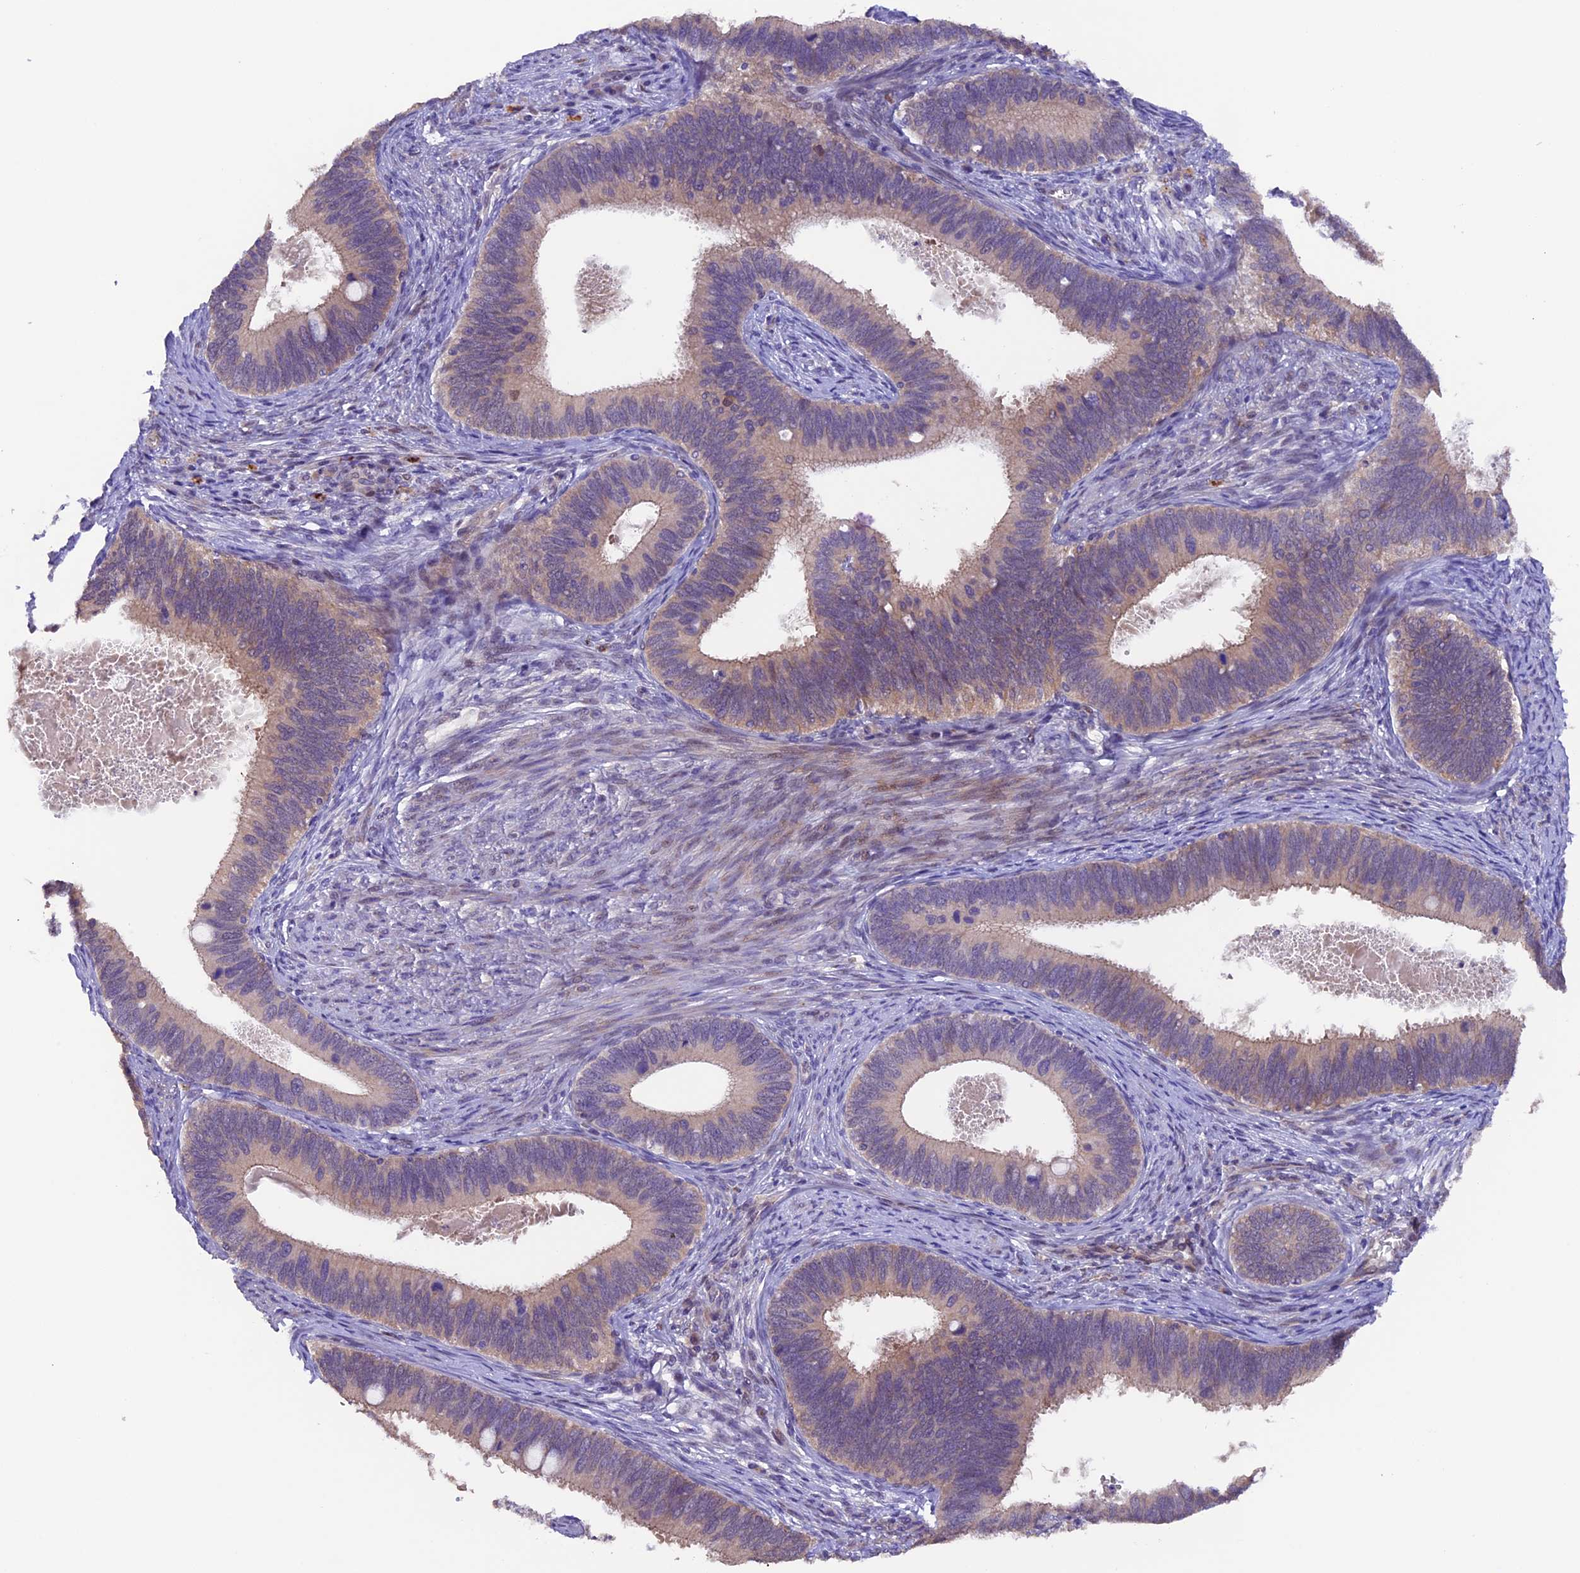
{"staining": {"intensity": "weak", "quantity": ">75%", "location": "cytoplasmic/membranous"}, "tissue": "cervical cancer", "cell_type": "Tumor cells", "image_type": "cancer", "snomed": [{"axis": "morphology", "description": "Adenocarcinoma, NOS"}, {"axis": "topography", "description": "Cervix"}], "caption": "Cervical cancer tissue reveals weak cytoplasmic/membranous expression in approximately >75% of tumor cells (DAB = brown stain, brightfield microscopy at high magnification).", "gene": "NCK2", "patient": {"sex": "female", "age": 42}}